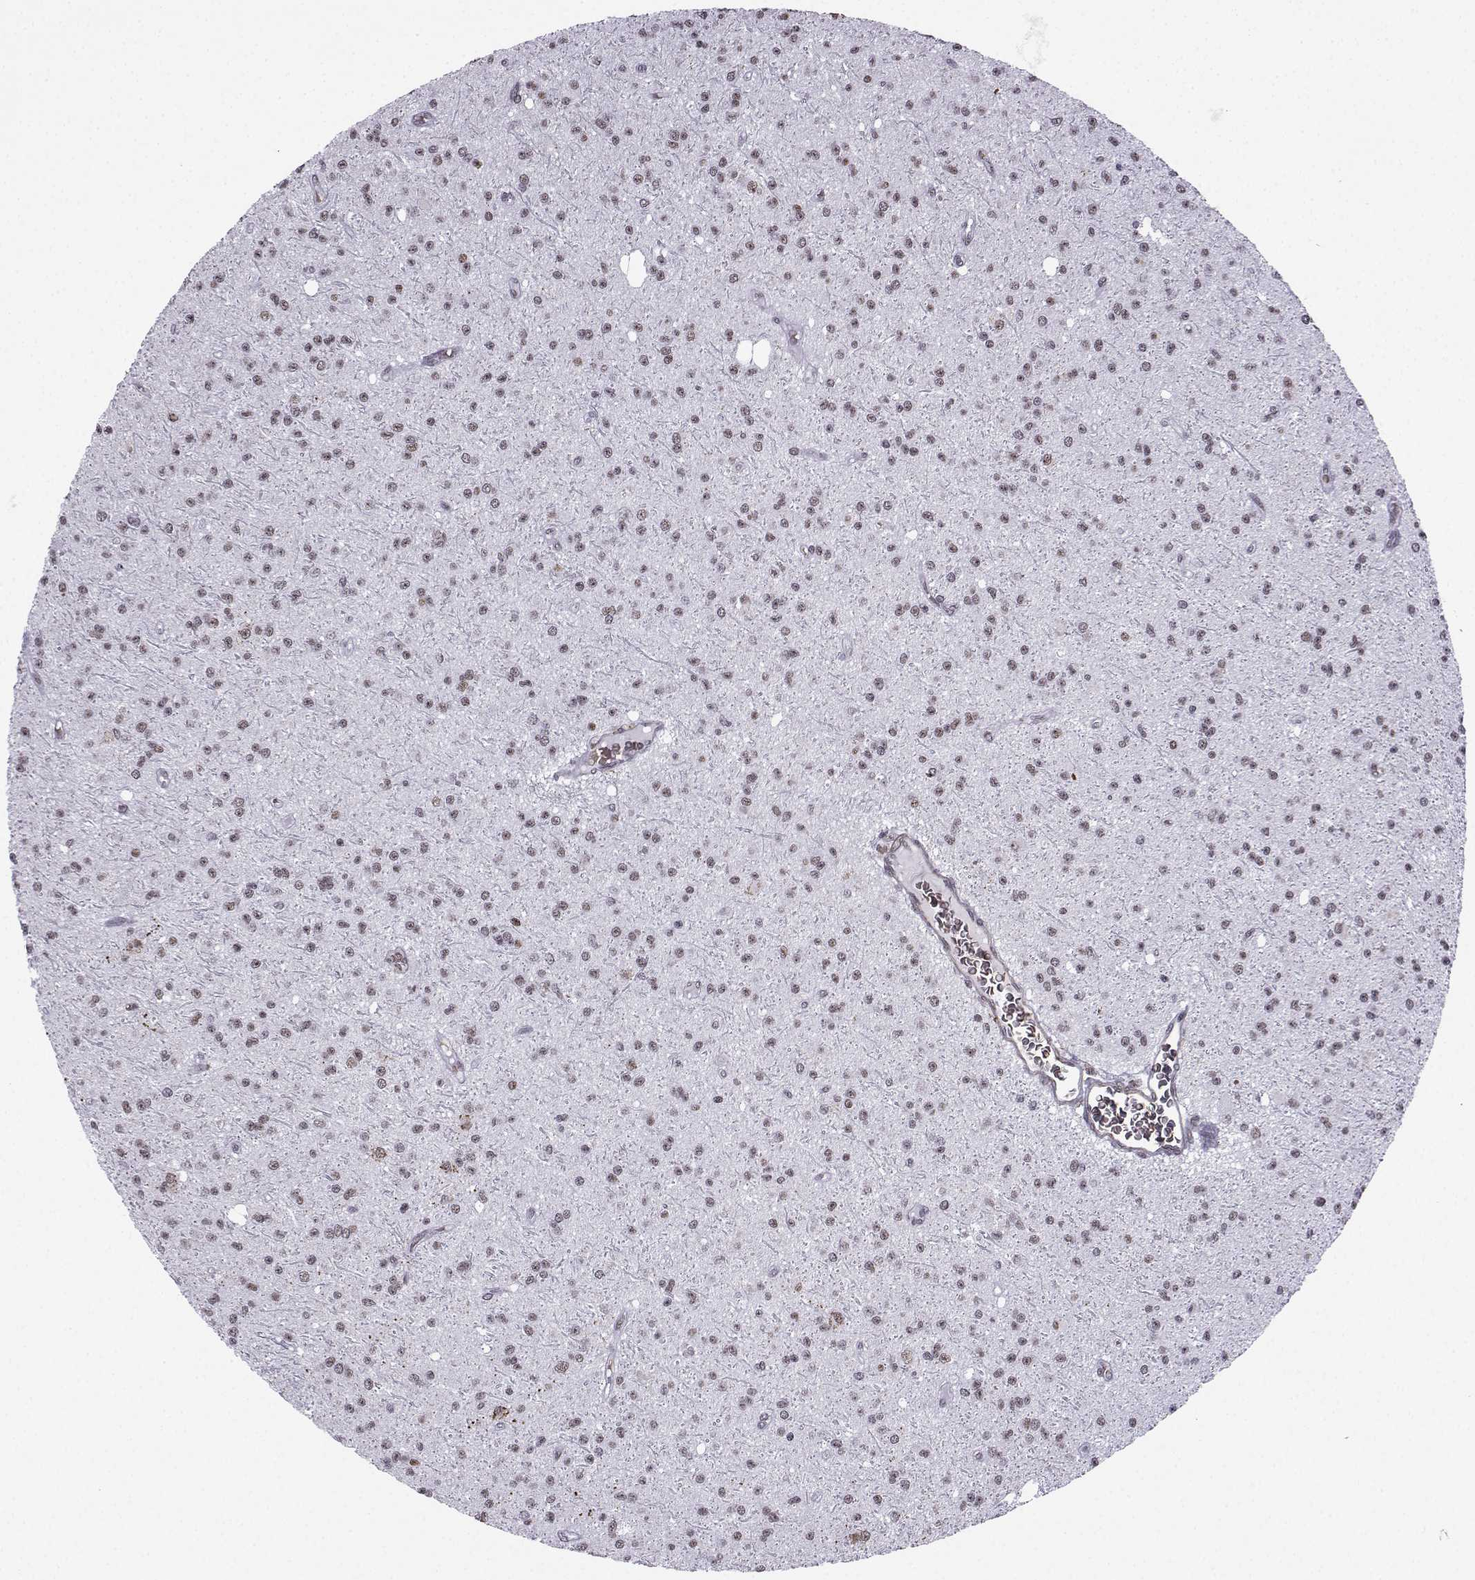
{"staining": {"intensity": "negative", "quantity": "none", "location": "none"}, "tissue": "glioma", "cell_type": "Tumor cells", "image_type": "cancer", "snomed": [{"axis": "morphology", "description": "Glioma, malignant, Low grade"}, {"axis": "topography", "description": "Brain"}], "caption": "Tumor cells are negative for brown protein staining in glioma.", "gene": "CCNK", "patient": {"sex": "male", "age": 27}}